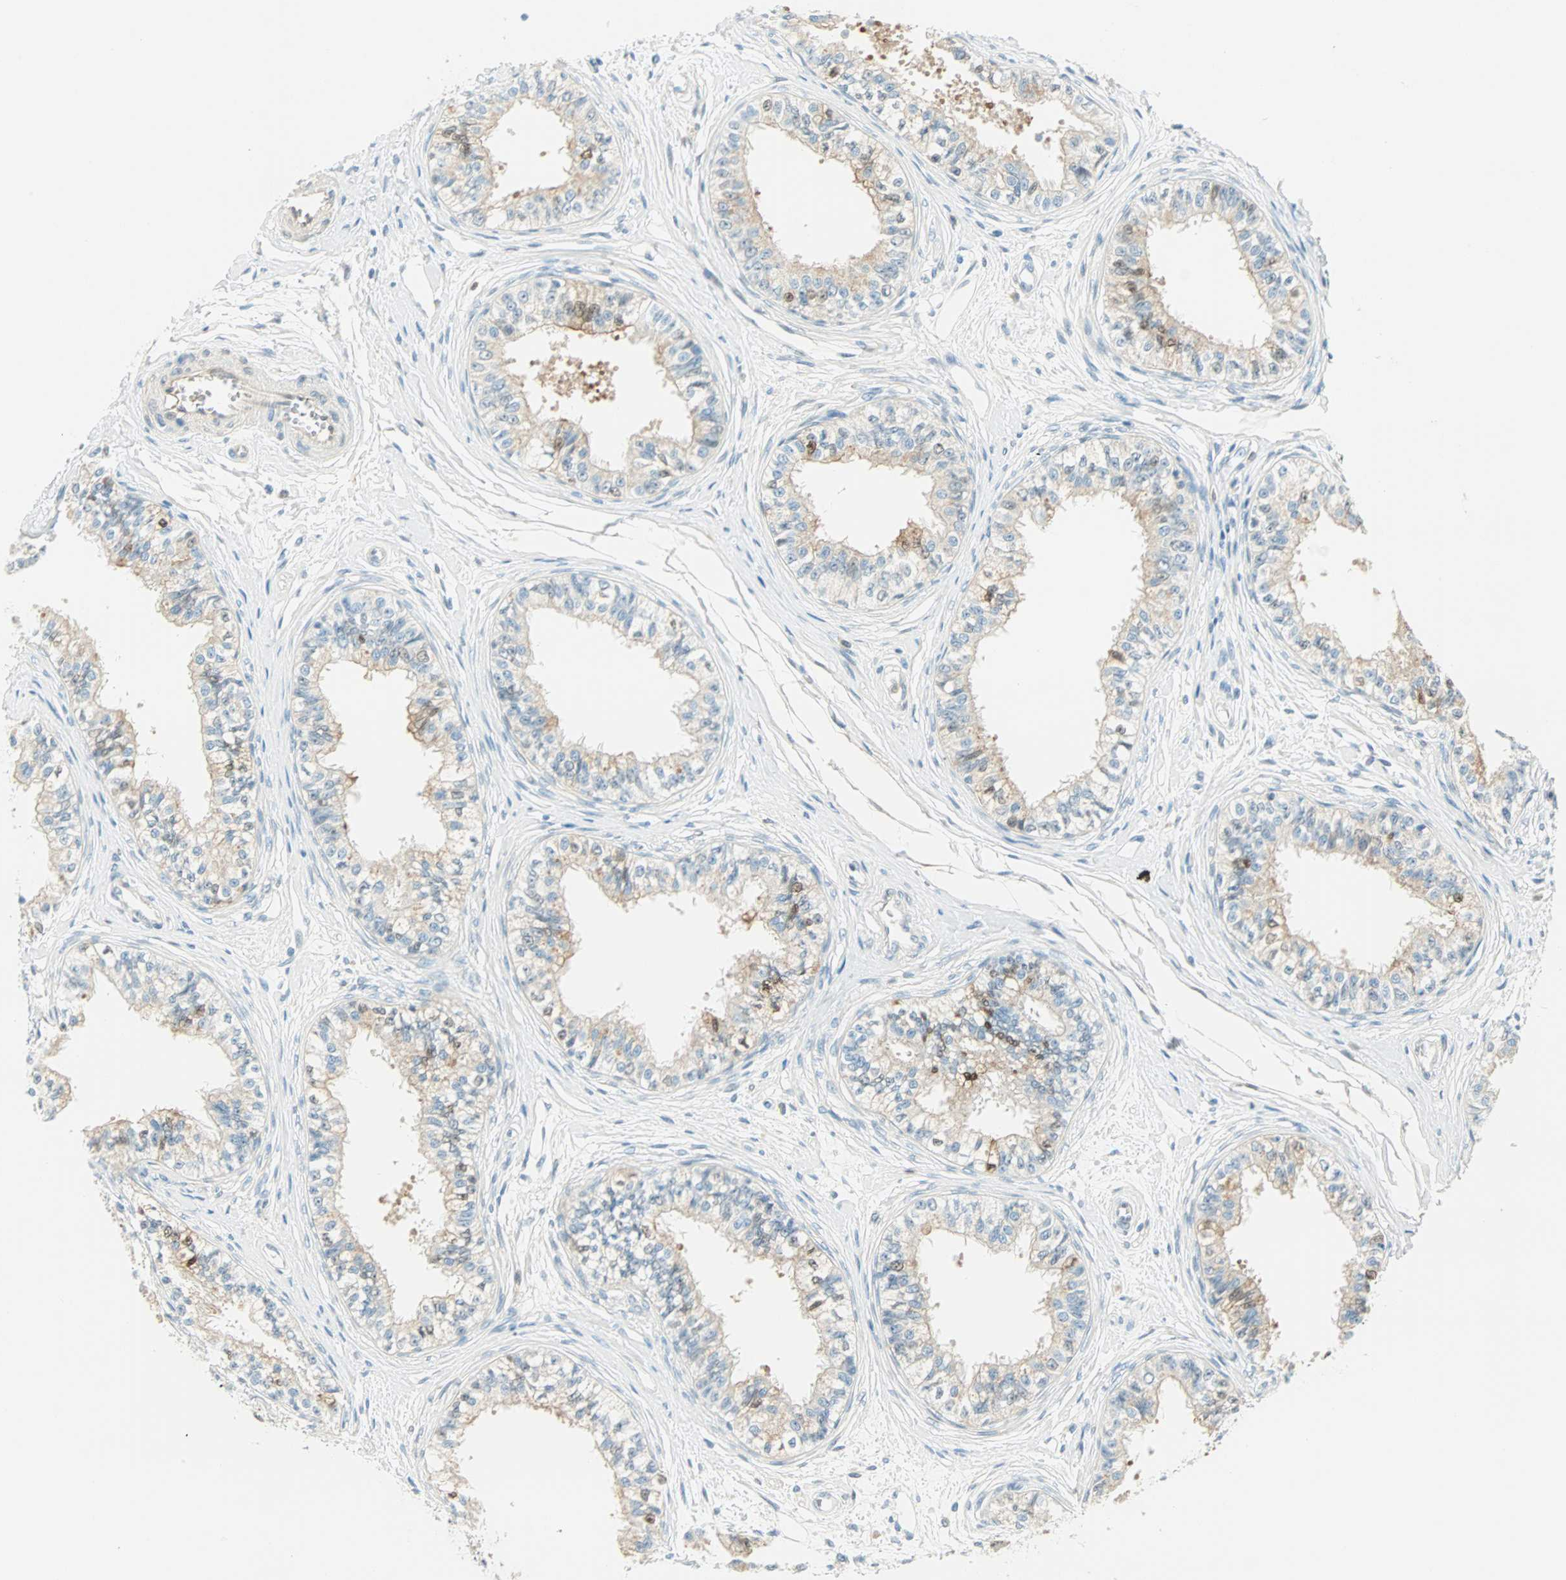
{"staining": {"intensity": "moderate", "quantity": "25%-75%", "location": "cytoplasmic/membranous,nuclear"}, "tissue": "epididymis", "cell_type": "Glandular cells", "image_type": "normal", "snomed": [{"axis": "morphology", "description": "Normal tissue, NOS"}, {"axis": "morphology", "description": "Adenocarcinoma, metastatic, NOS"}, {"axis": "topography", "description": "Testis"}, {"axis": "topography", "description": "Epididymis"}], "caption": "A brown stain shows moderate cytoplasmic/membranous,nuclear positivity of a protein in glandular cells of unremarkable epididymis.", "gene": "S100A1", "patient": {"sex": "male", "age": 26}}